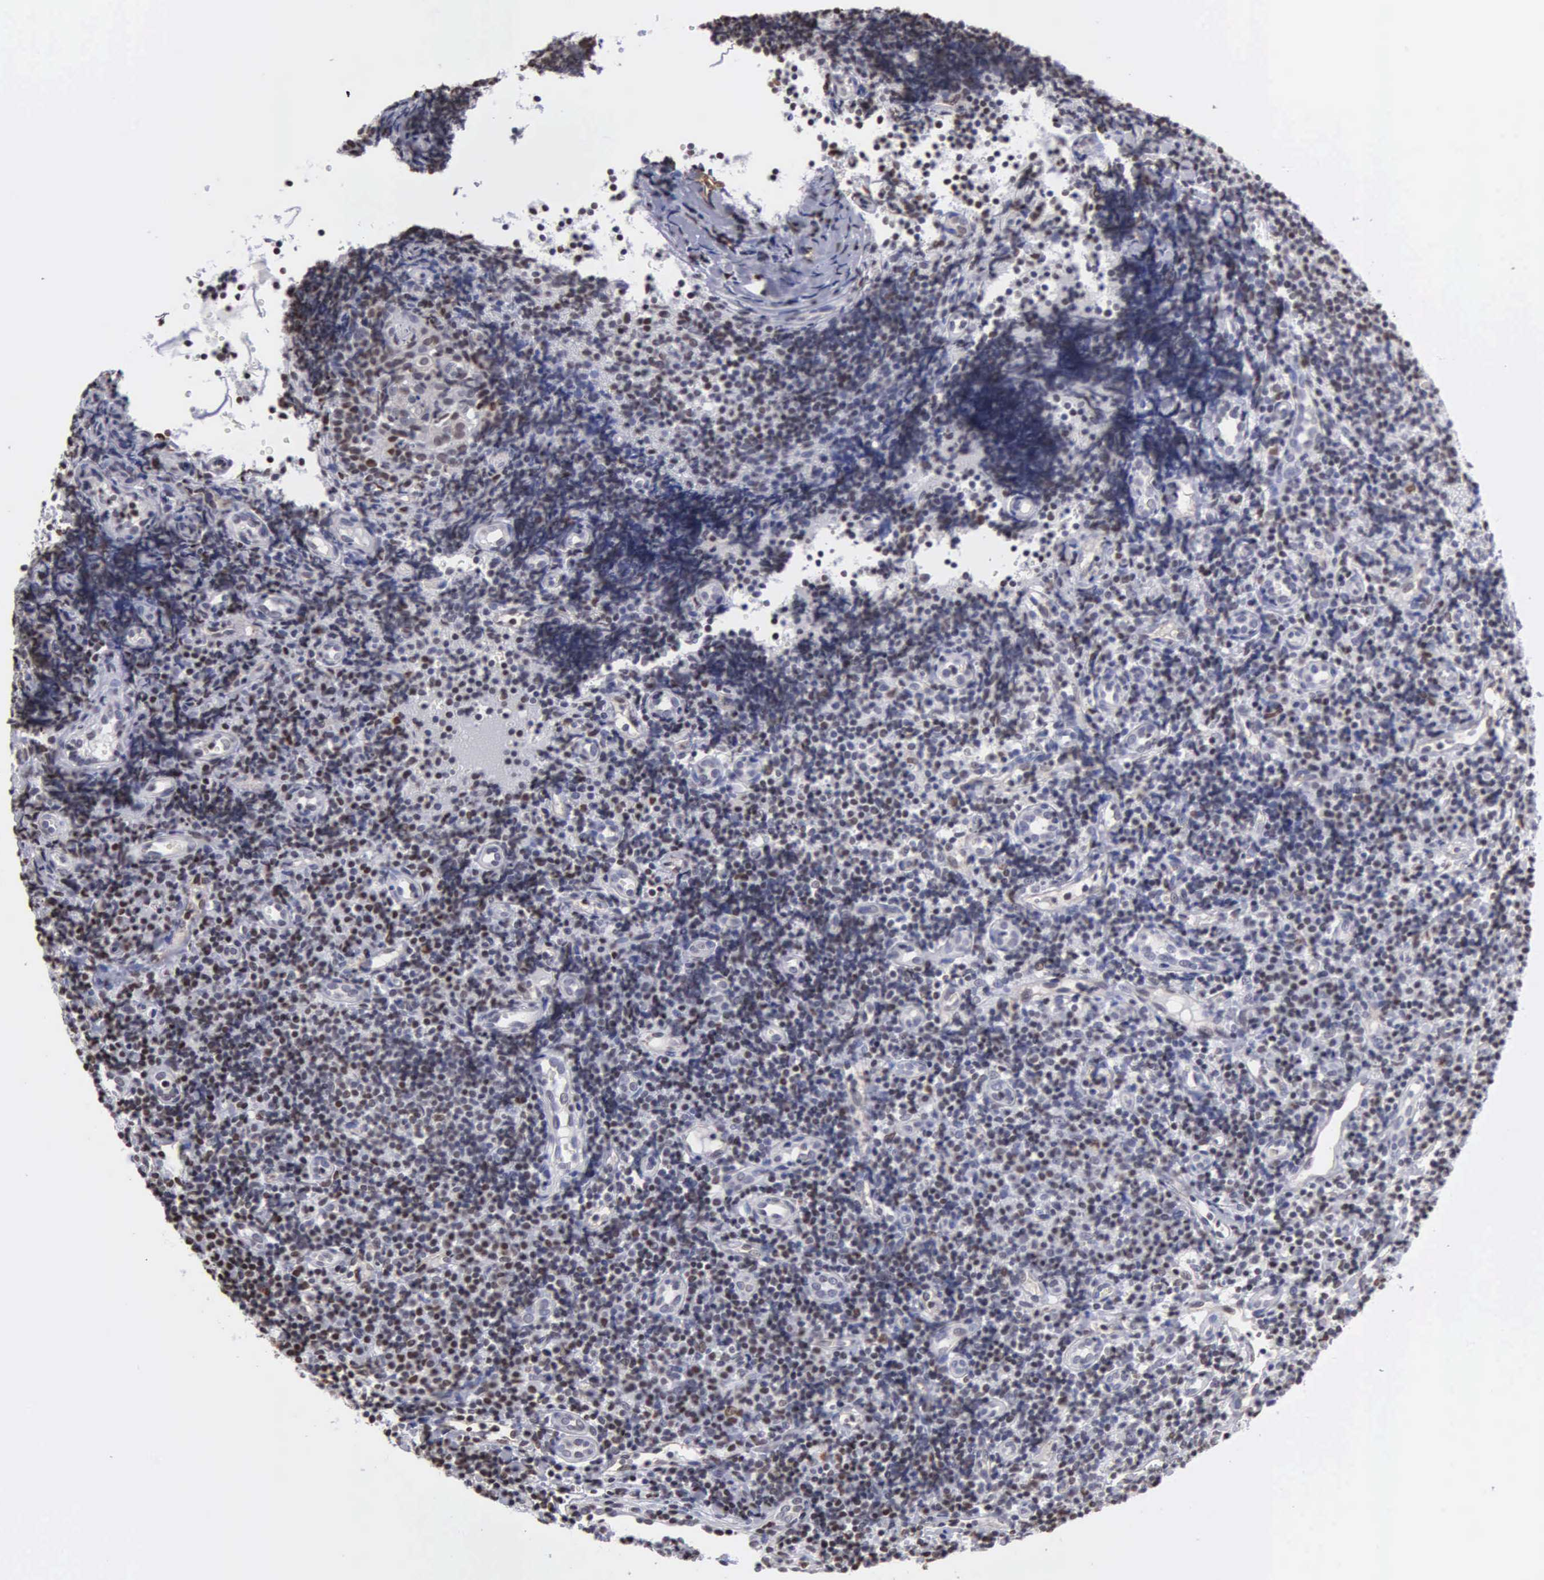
{"staining": {"intensity": "moderate", "quantity": "25%-75%", "location": "nuclear"}, "tissue": "tonsil", "cell_type": "Germinal center cells", "image_type": "normal", "snomed": [{"axis": "morphology", "description": "Normal tissue, NOS"}, {"axis": "topography", "description": "Tonsil"}], "caption": "Immunohistochemical staining of unremarkable human tonsil displays moderate nuclear protein staining in about 25%-75% of germinal center cells. The protein is shown in brown color, while the nuclei are stained blue.", "gene": "CCNG1", "patient": {"sex": "female", "age": 58}}